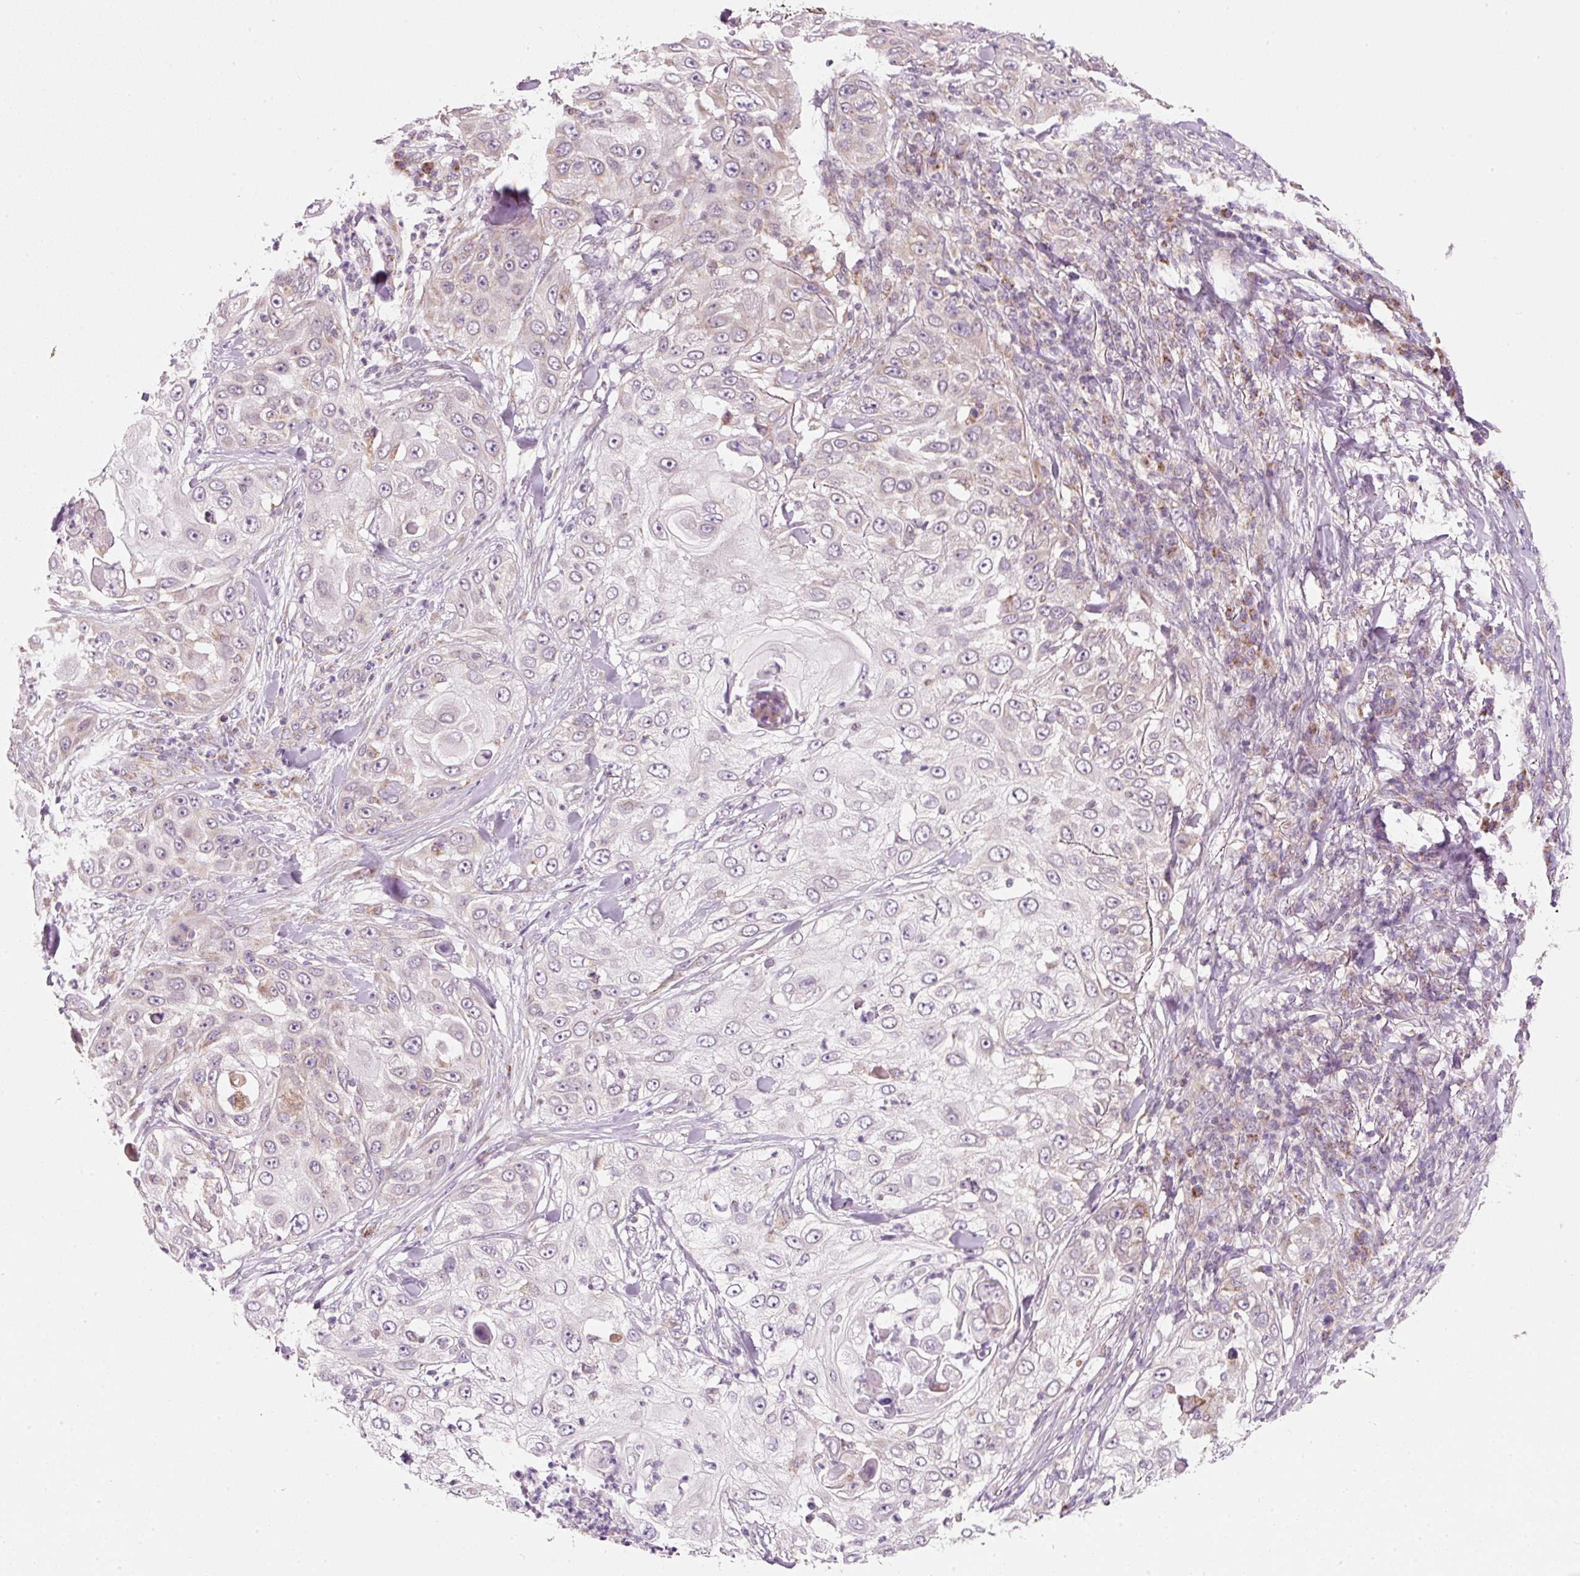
{"staining": {"intensity": "weak", "quantity": "<25%", "location": "cytoplasmic/membranous"}, "tissue": "skin cancer", "cell_type": "Tumor cells", "image_type": "cancer", "snomed": [{"axis": "morphology", "description": "Squamous cell carcinoma, NOS"}, {"axis": "topography", "description": "Skin"}], "caption": "There is no significant staining in tumor cells of skin cancer. (DAB immunohistochemistry with hematoxylin counter stain).", "gene": "FAM78B", "patient": {"sex": "female", "age": 44}}